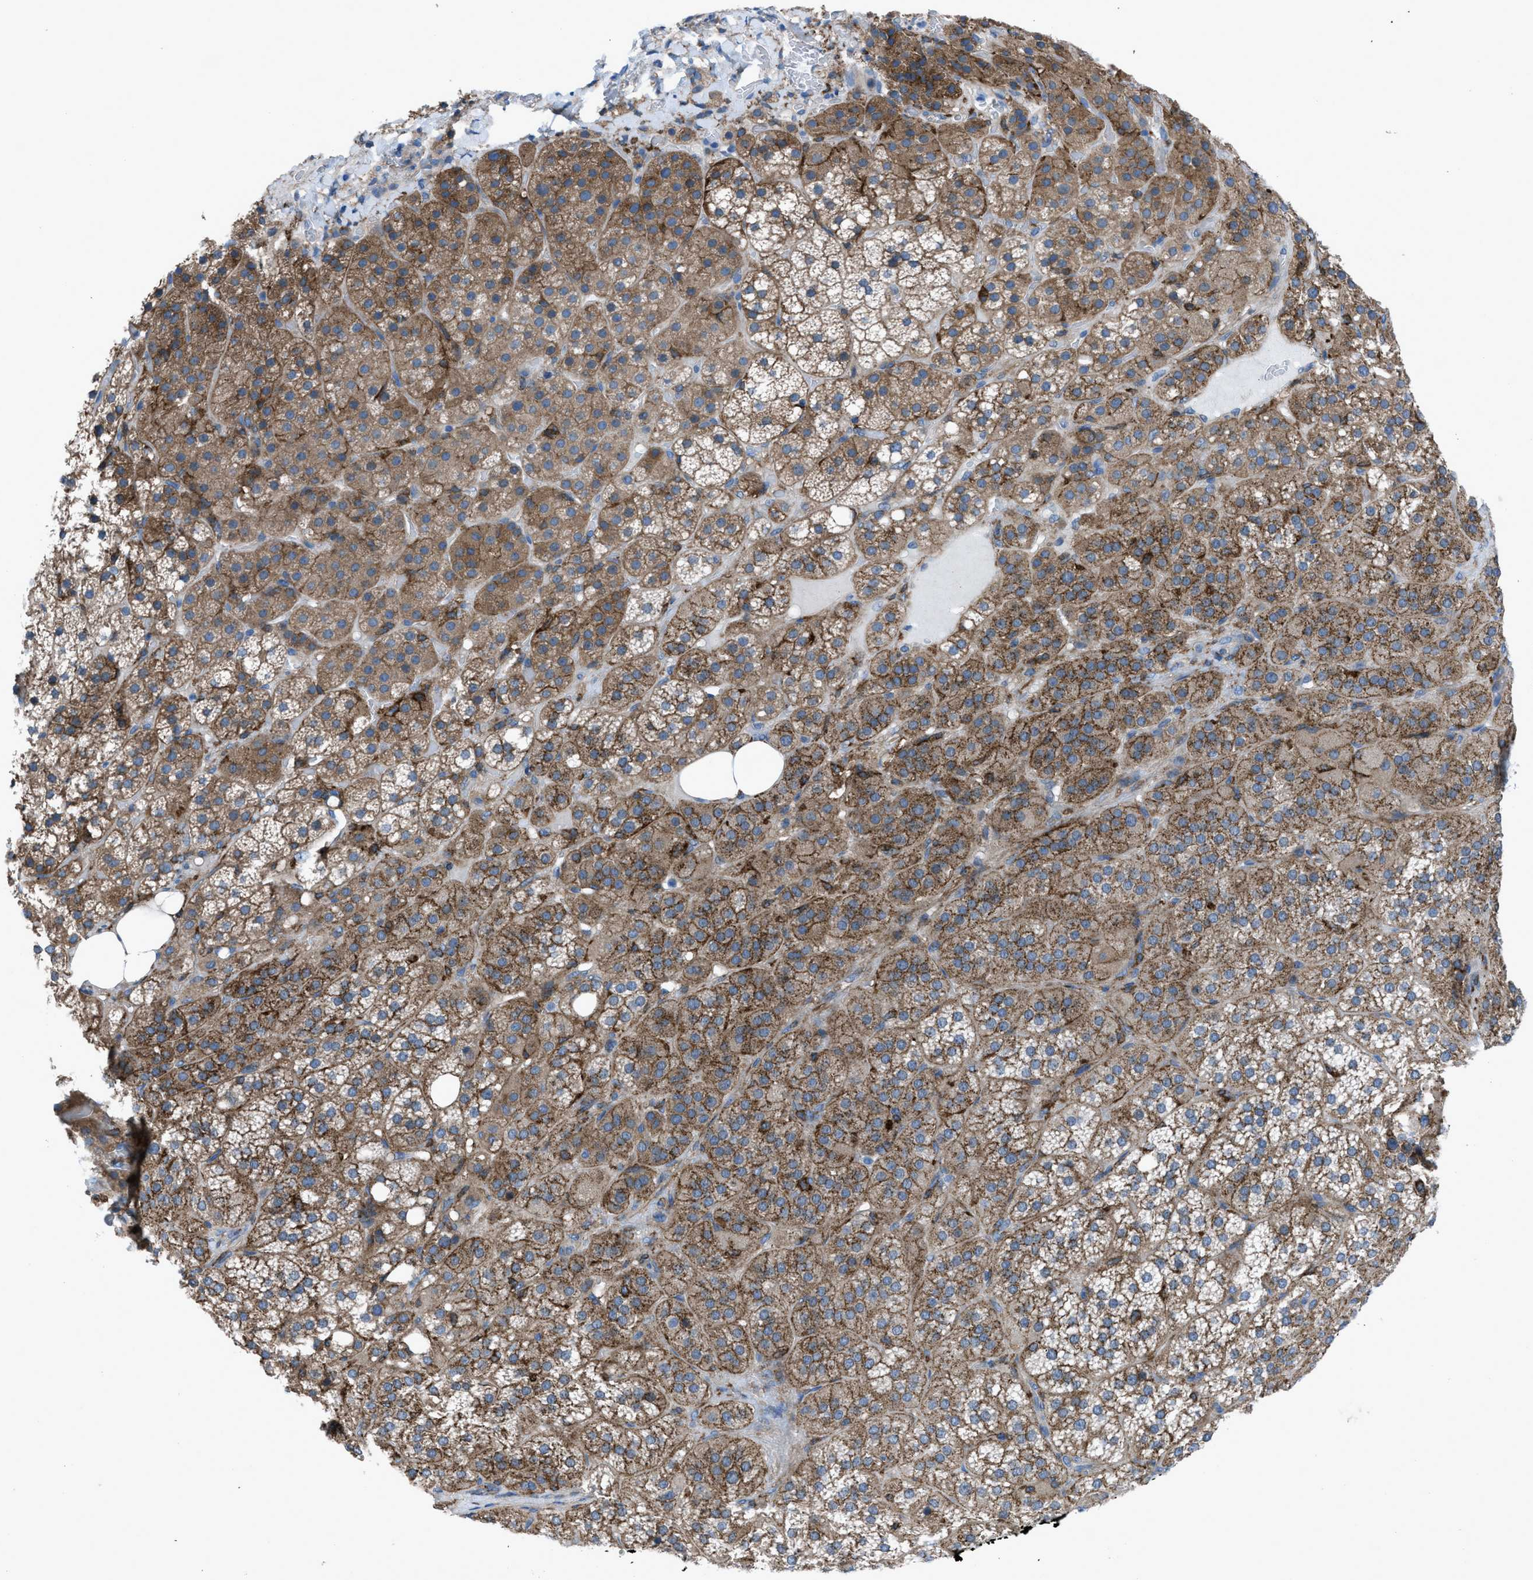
{"staining": {"intensity": "moderate", "quantity": "25%-75%", "location": "cytoplasmic/membranous"}, "tissue": "adrenal gland", "cell_type": "Glandular cells", "image_type": "normal", "snomed": [{"axis": "morphology", "description": "Normal tissue, NOS"}, {"axis": "topography", "description": "Adrenal gland"}], "caption": "Benign adrenal gland was stained to show a protein in brown. There is medium levels of moderate cytoplasmic/membranous staining in about 25%-75% of glandular cells.", "gene": "EGFR", "patient": {"sex": "female", "age": 59}}